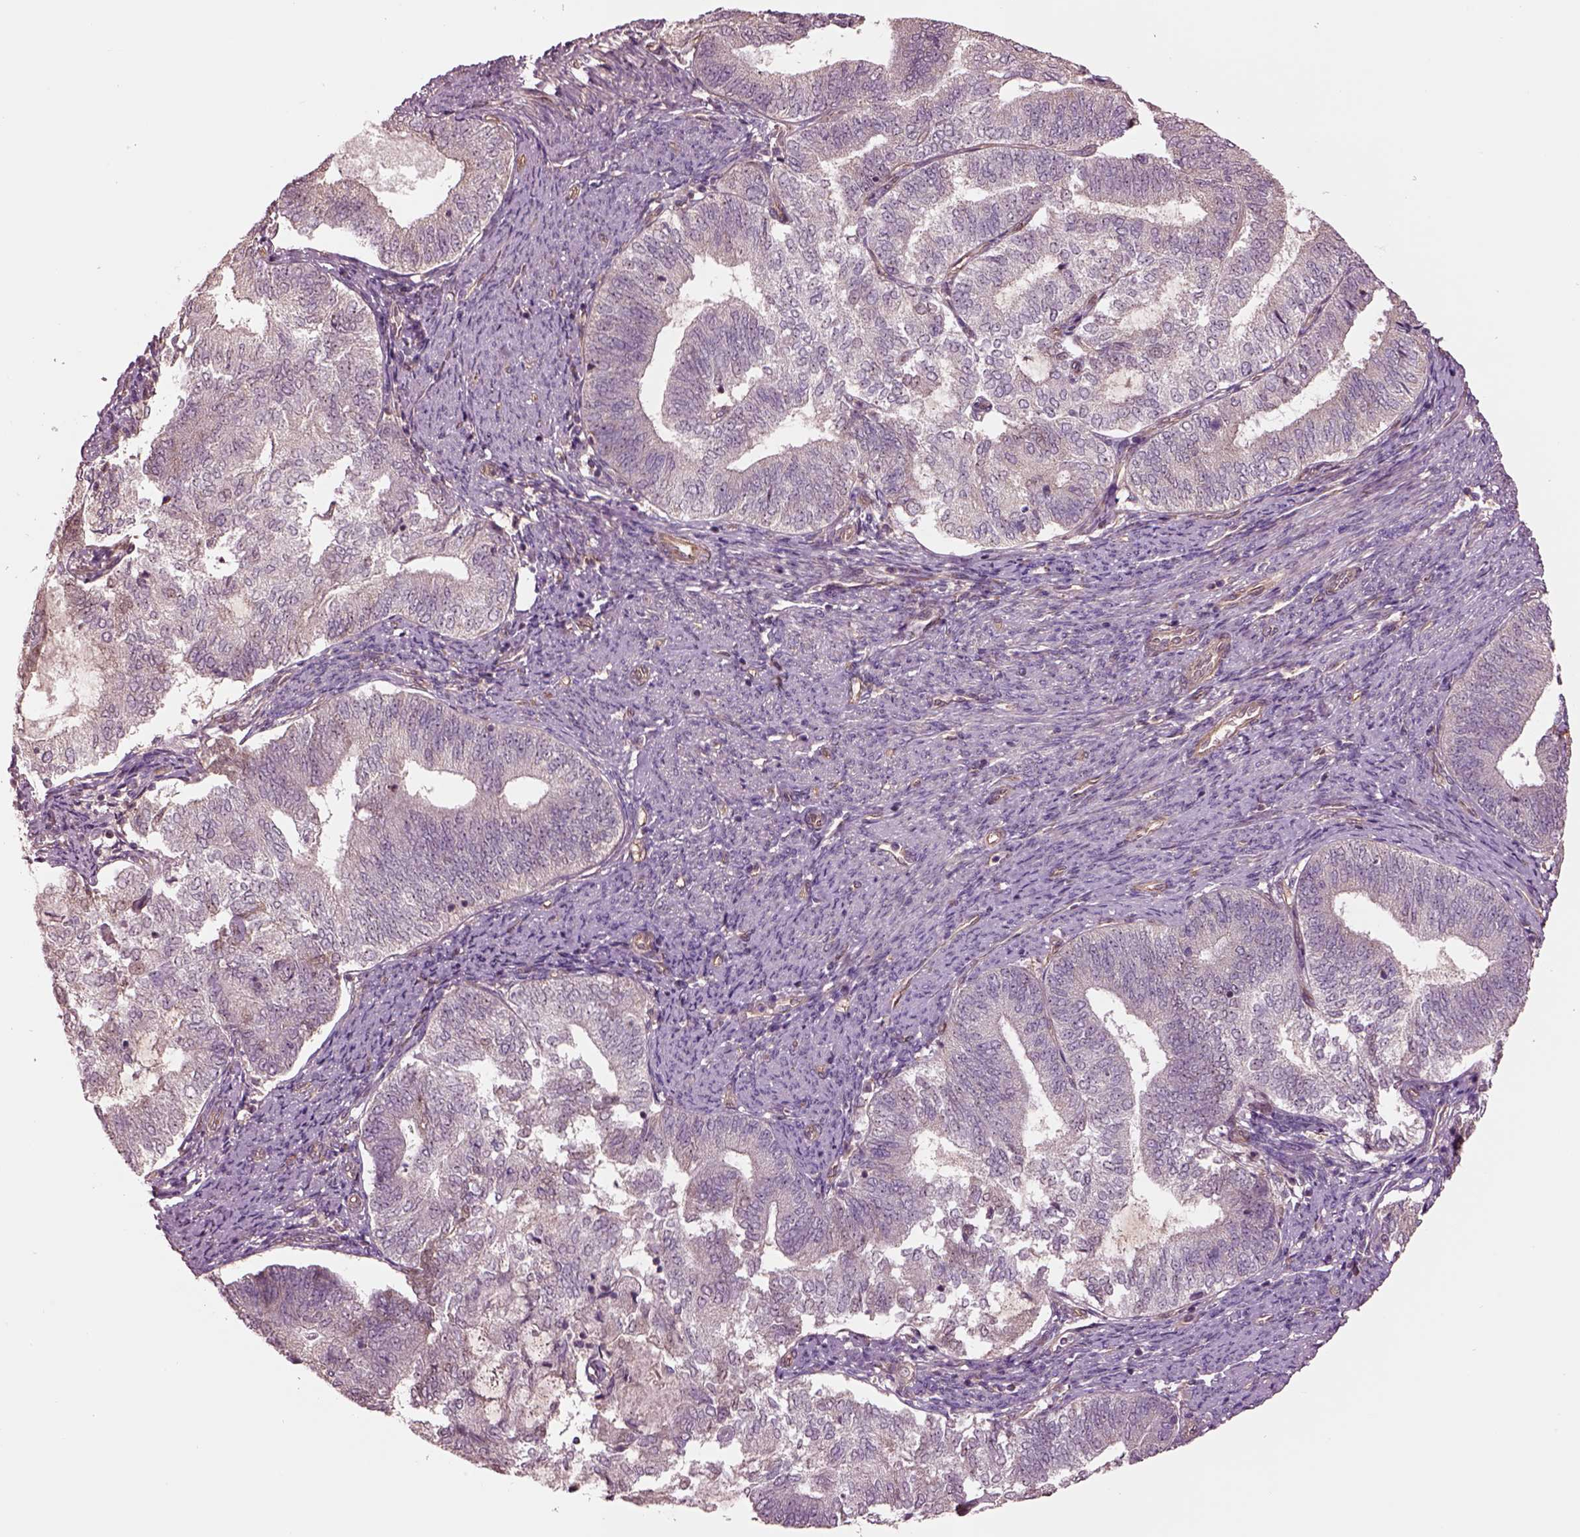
{"staining": {"intensity": "negative", "quantity": "none", "location": "none"}, "tissue": "endometrial cancer", "cell_type": "Tumor cells", "image_type": "cancer", "snomed": [{"axis": "morphology", "description": "Adenocarcinoma, NOS"}, {"axis": "topography", "description": "Endometrium"}], "caption": "Human endometrial cancer stained for a protein using immunohistochemistry displays no expression in tumor cells.", "gene": "HTR1B", "patient": {"sex": "female", "age": 65}}